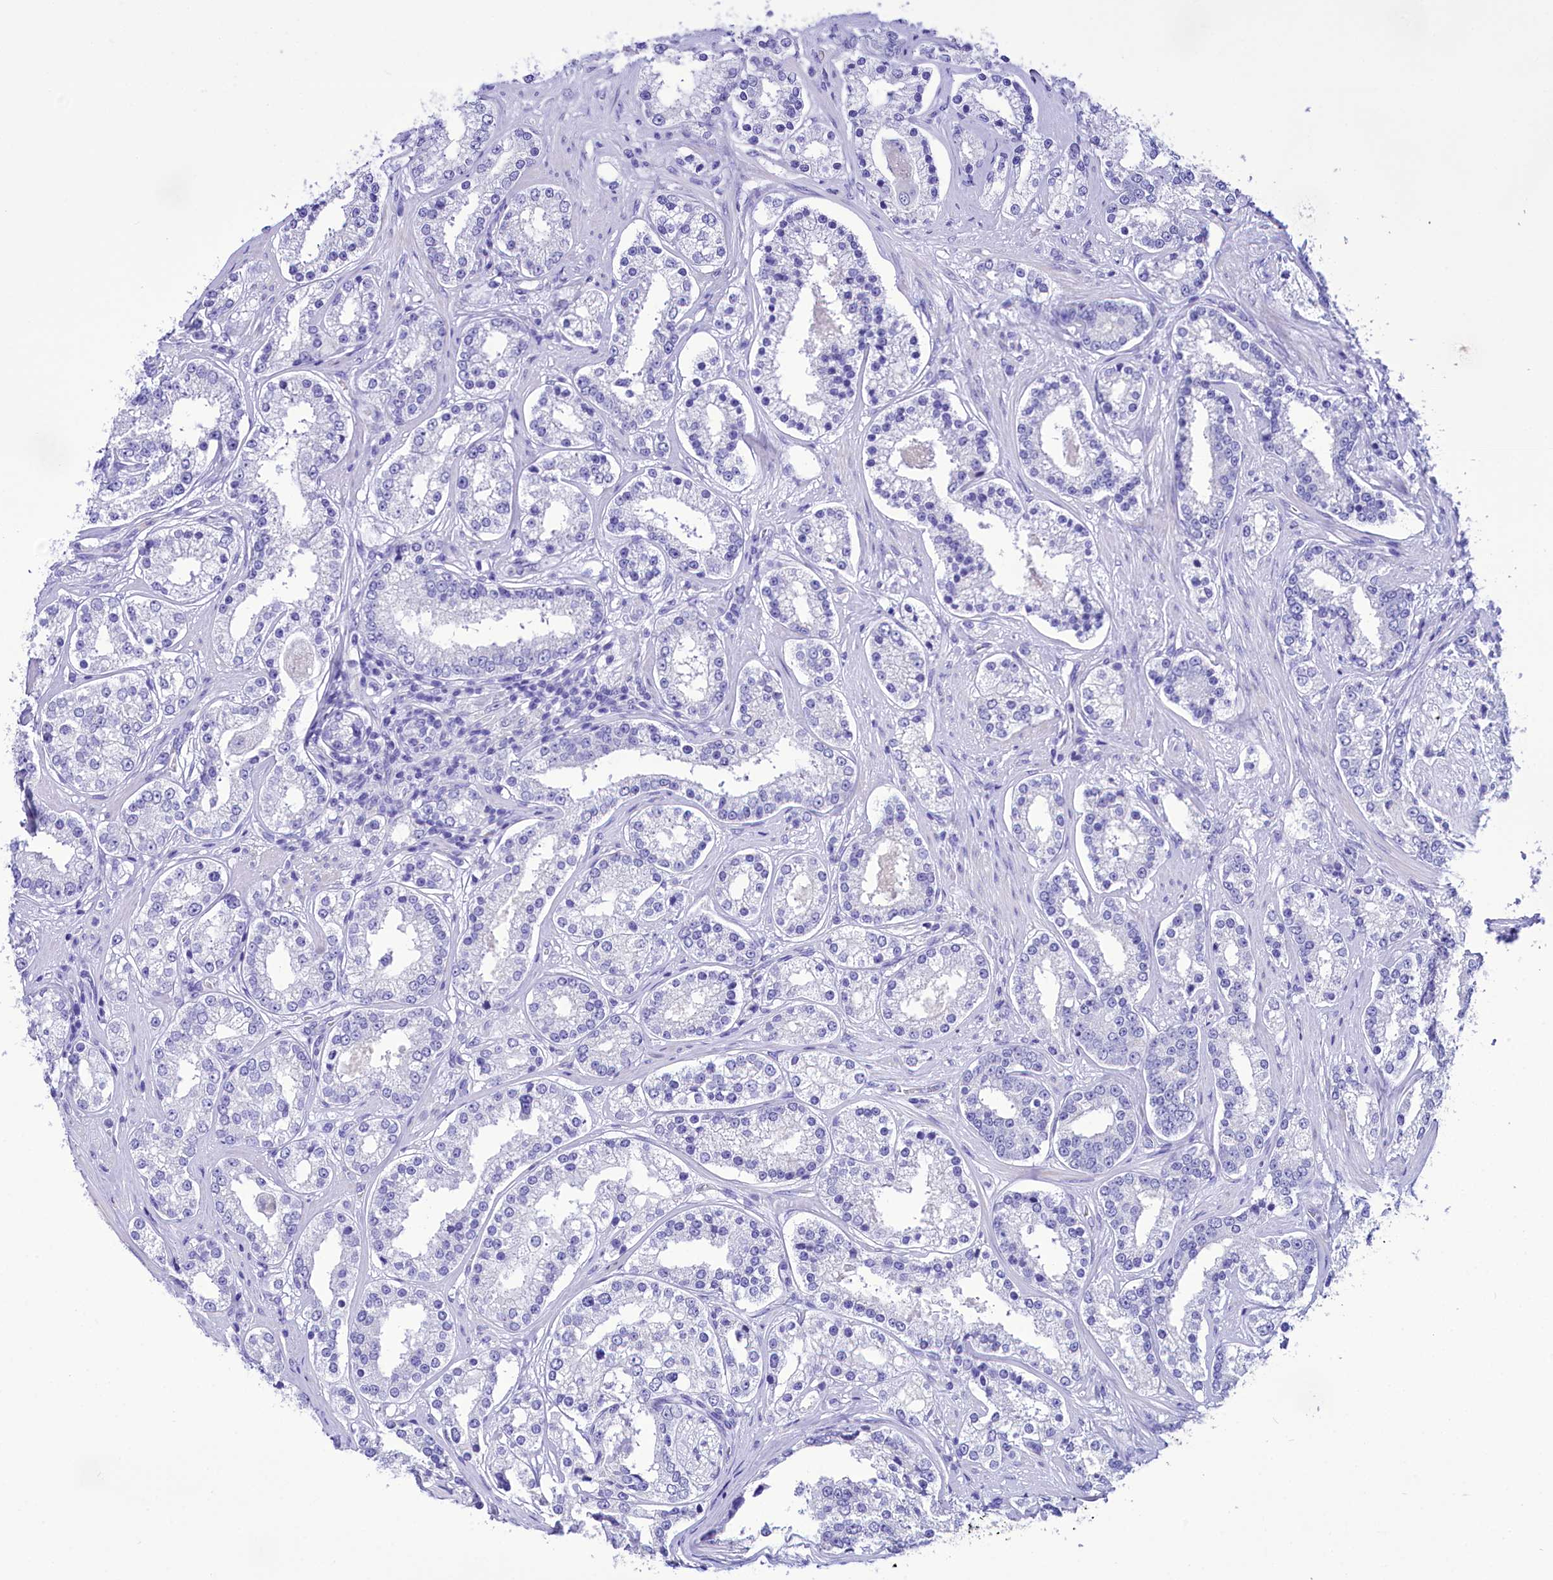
{"staining": {"intensity": "negative", "quantity": "none", "location": "none"}, "tissue": "prostate cancer", "cell_type": "Tumor cells", "image_type": "cancer", "snomed": [{"axis": "morphology", "description": "Normal tissue, NOS"}, {"axis": "morphology", "description": "Adenocarcinoma, High grade"}, {"axis": "topography", "description": "Prostate"}], "caption": "This is a photomicrograph of immunohistochemistry staining of prostate adenocarcinoma (high-grade), which shows no staining in tumor cells.", "gene": "TTC36", "patient": {"sex": "male", "age": 83}}